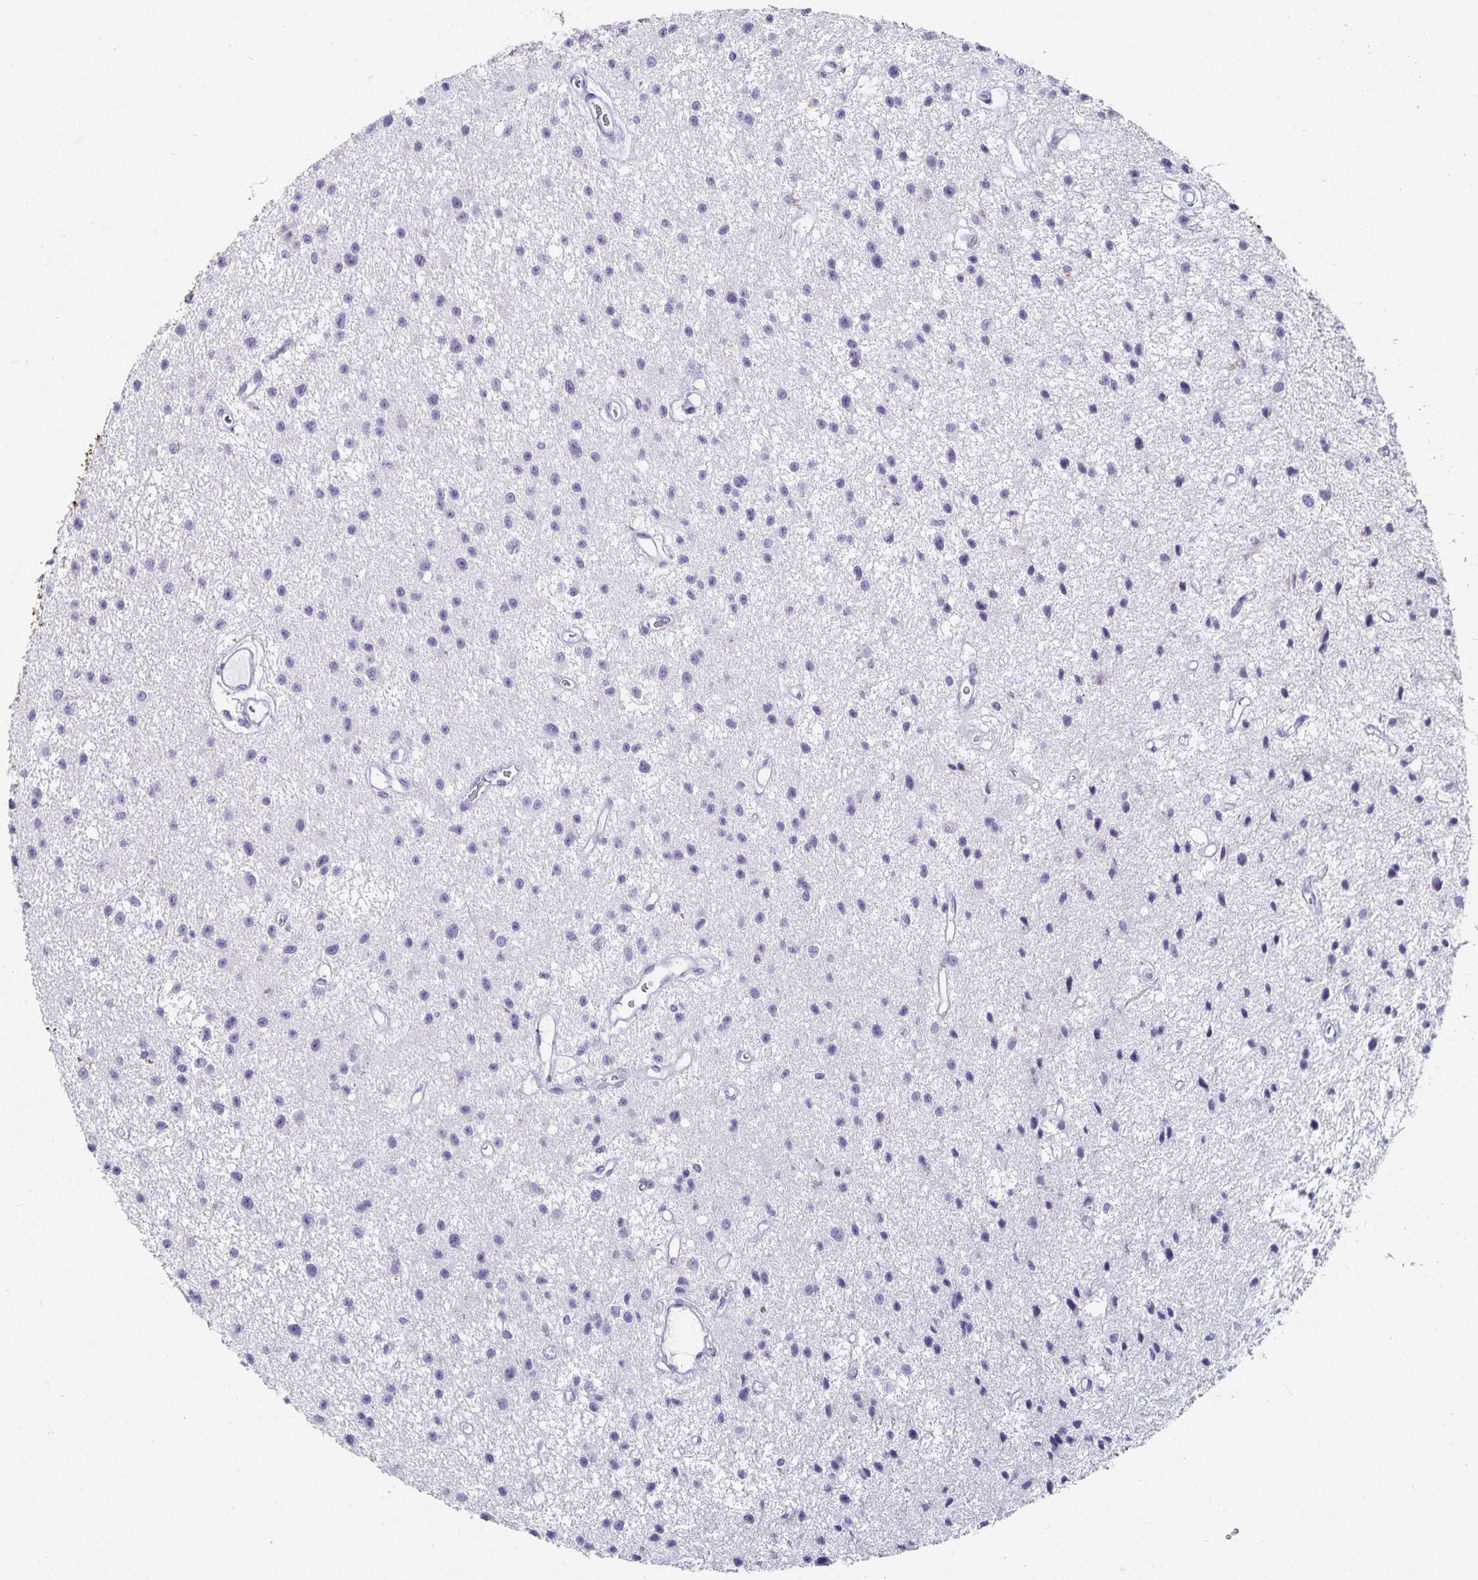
{"staining": {"intensity": "negative", "quantity": "none", "location": "none"}, "tissue": "glioma", "cell_type": "Tumor cells", "image_type": "cancer", "snomed": [{"axis": "morphology", "description": "Glioma, malignant, Low grade"}, {"axis": "topography", "description": "Brain"}], "caption": "Tumor cells show no significant protein expression in glioma.", "gene": "CHGA", "patient": {"sex": "male", "age": 43}}